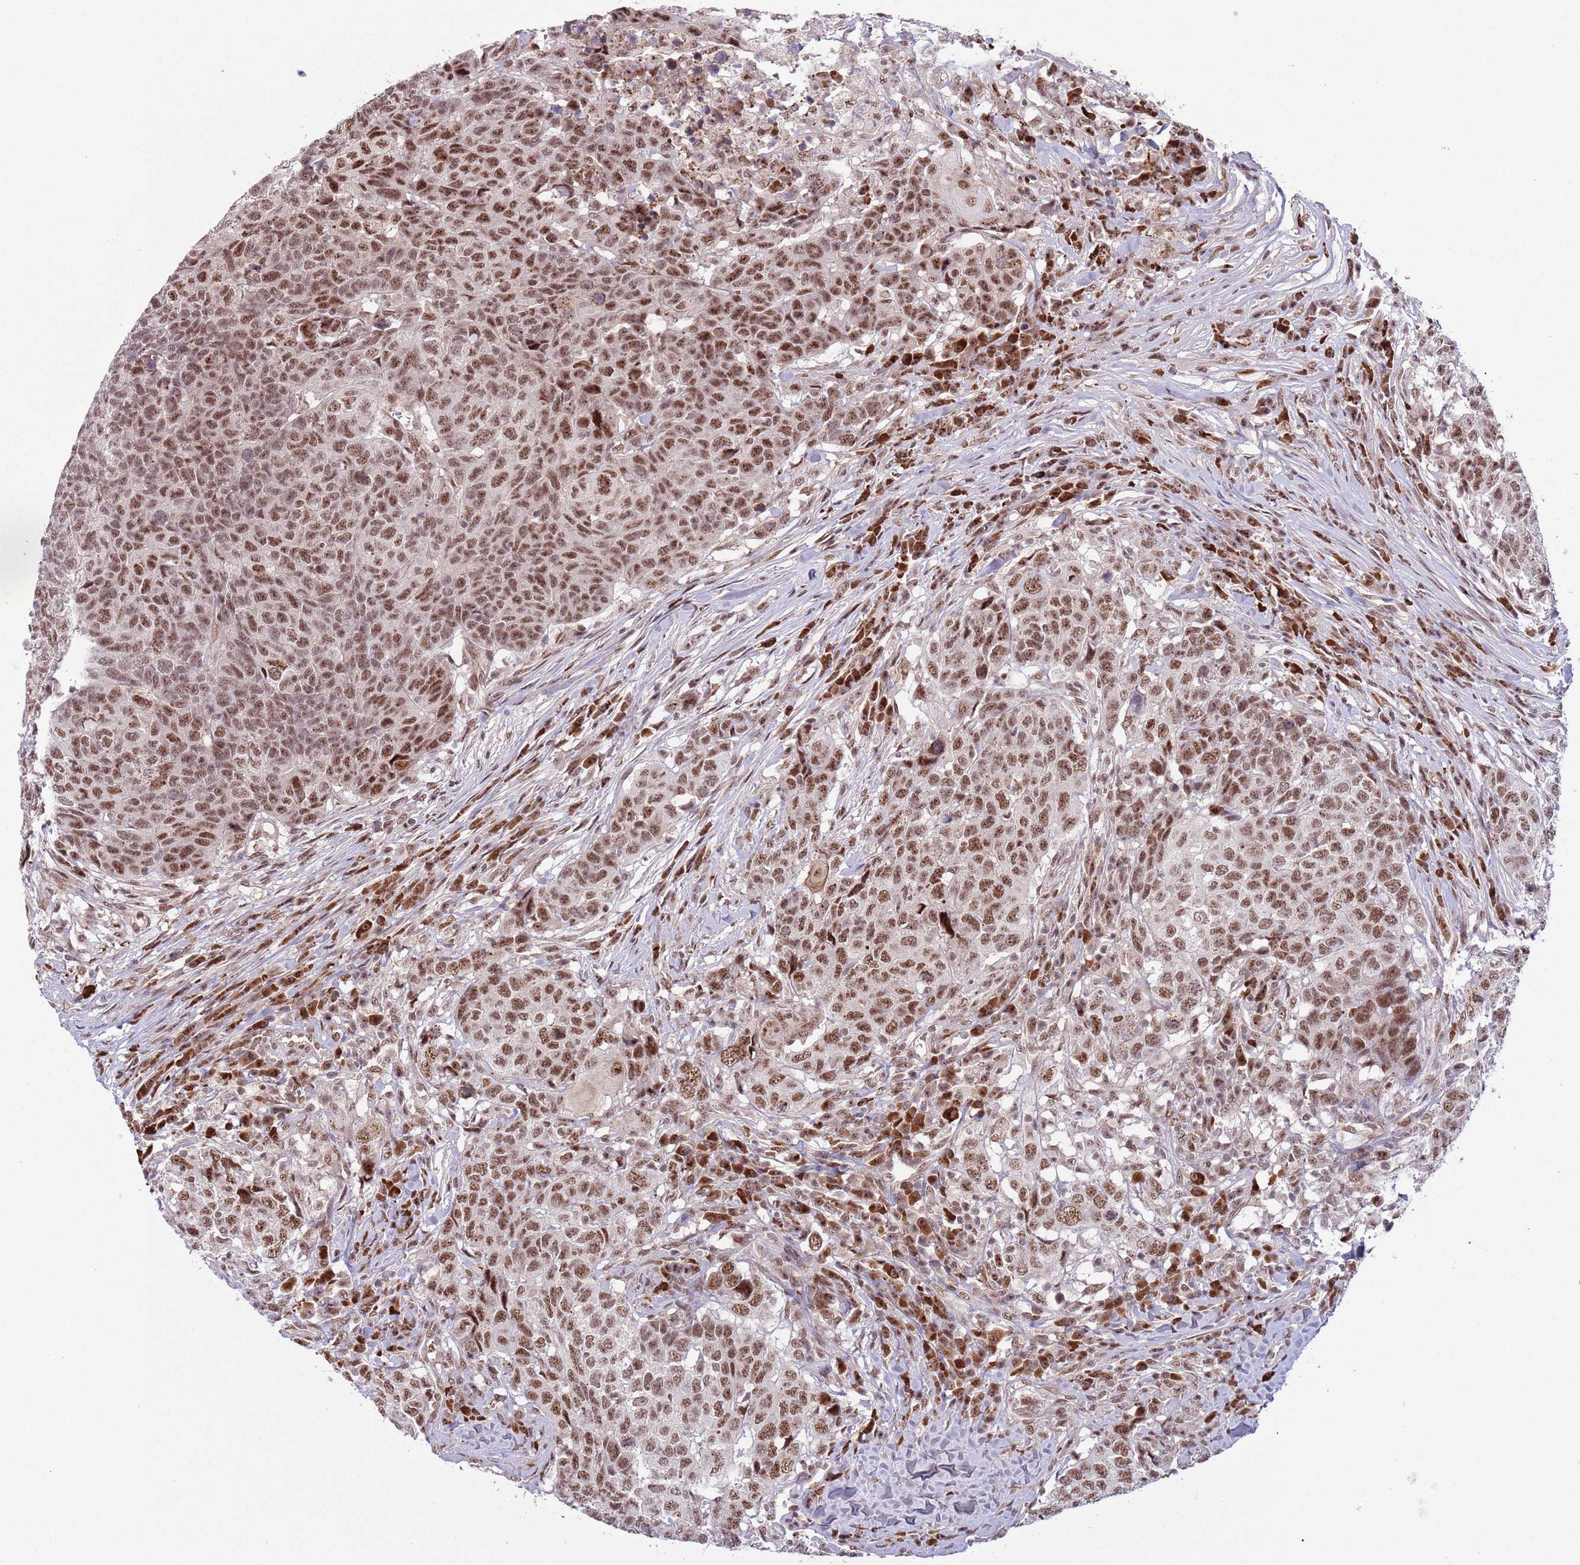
{"staining": {"intensity": "strong", "quantity": ">75%", "location": "nuclear"}, "tissue": "head and neck cancer", "cell_type": "Tumor cells", "image_type": "cancer", "snomed": [{"axis": "morphology", "description": "Normal tissue, NOS"}, {"axis": "morphology", "description": "Squamous cell carcinoma, NOS"}, {"axis": "topography", "description": "Skeletal muscle"}, {"axis": "topography", "description": "Vascular tissue"}, {"axis": "topography", "description": "Peripheral nerve tissue"}, {"axis": "topography", "description": "Head-Neck"}], "caption": "A brown stain labels strong nuclear expression of a protein in human squamous cell carcinoma (head and neck) tumor cells. The staining is performed using DAB brown chromogen to label protein expression. The nuclei are counter-stained blue using hematoxylin.", "gene": "SIPA1L3", "patient": {"sex": "male", "age": 66}}